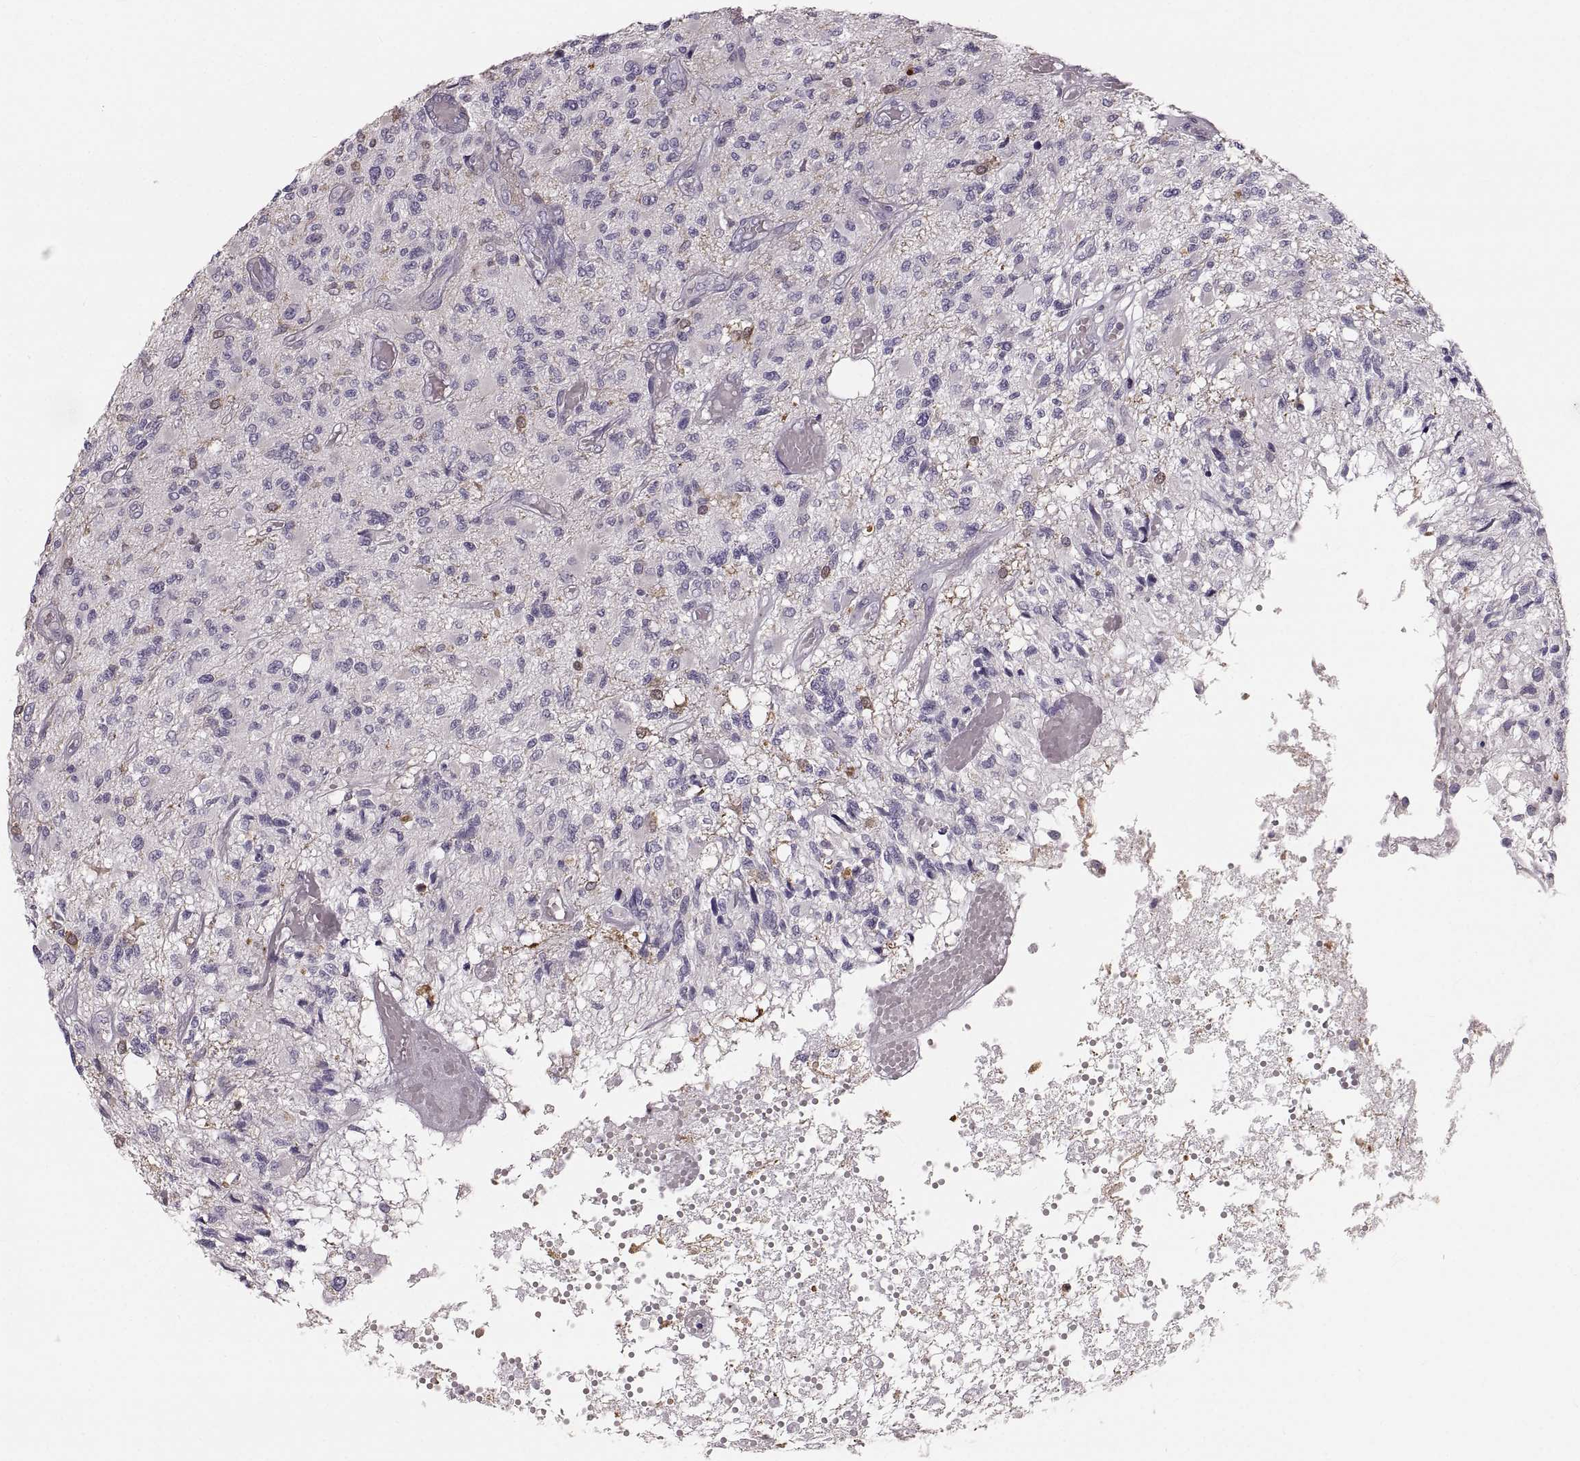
{"staining": {"intensity": "negative", "quantity": "none", "location": "none"}, "tissue": "glioma", "cell_type": "Tumor cells", "image_type": "cancer", "snomed": [{"axis": "morphology", "description": "Glioma, malignant, High grade"}, {"axis": "topography", "description": "Brain"}], "caption": "Micrograph shows no significant protein expression in tumor cells of high-grade glioma (malignant).", "gene": "RUNDC3A", "patient": {"sex": "female", "age": 63}}